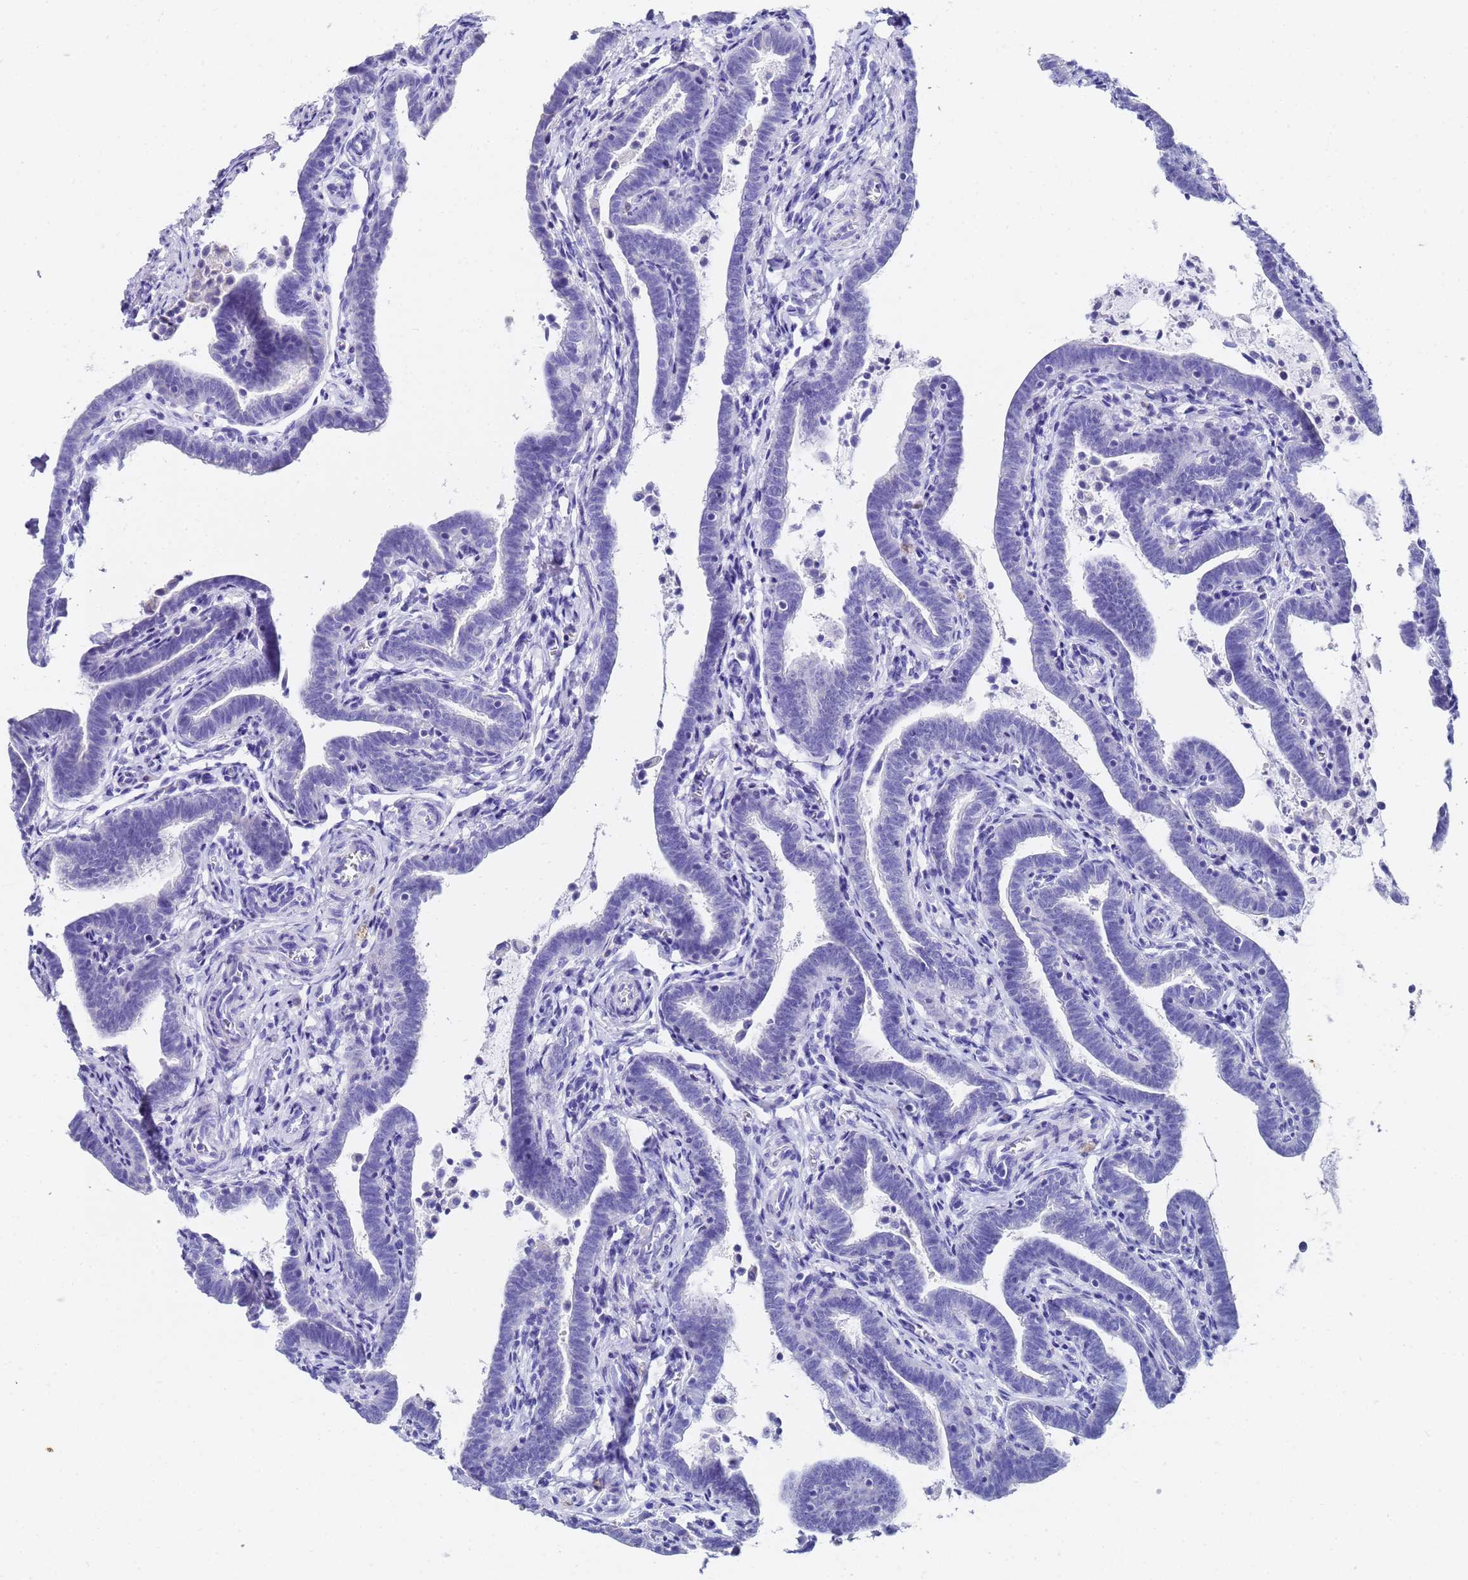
{"staining": {"intensity": "negative", "quantity": "none", "location": "none"}, "tissue": "fallopian tube", "cell_type": "Glandular cells", "image_type": "normal", "snomed": [{"axis": "morphology", "description": "Normal tissue, NOS"}, {"axis": "topography", "description": "Fallopian tube"}], "caption": "This is a histopathology image of immunohistochemistry staining of normal fallopian tube, which shows no staining in glandular cells. Nuclei are stained in blue.", "gene": "C2orf72", "patient": {"sex": "female", "age": 36}}